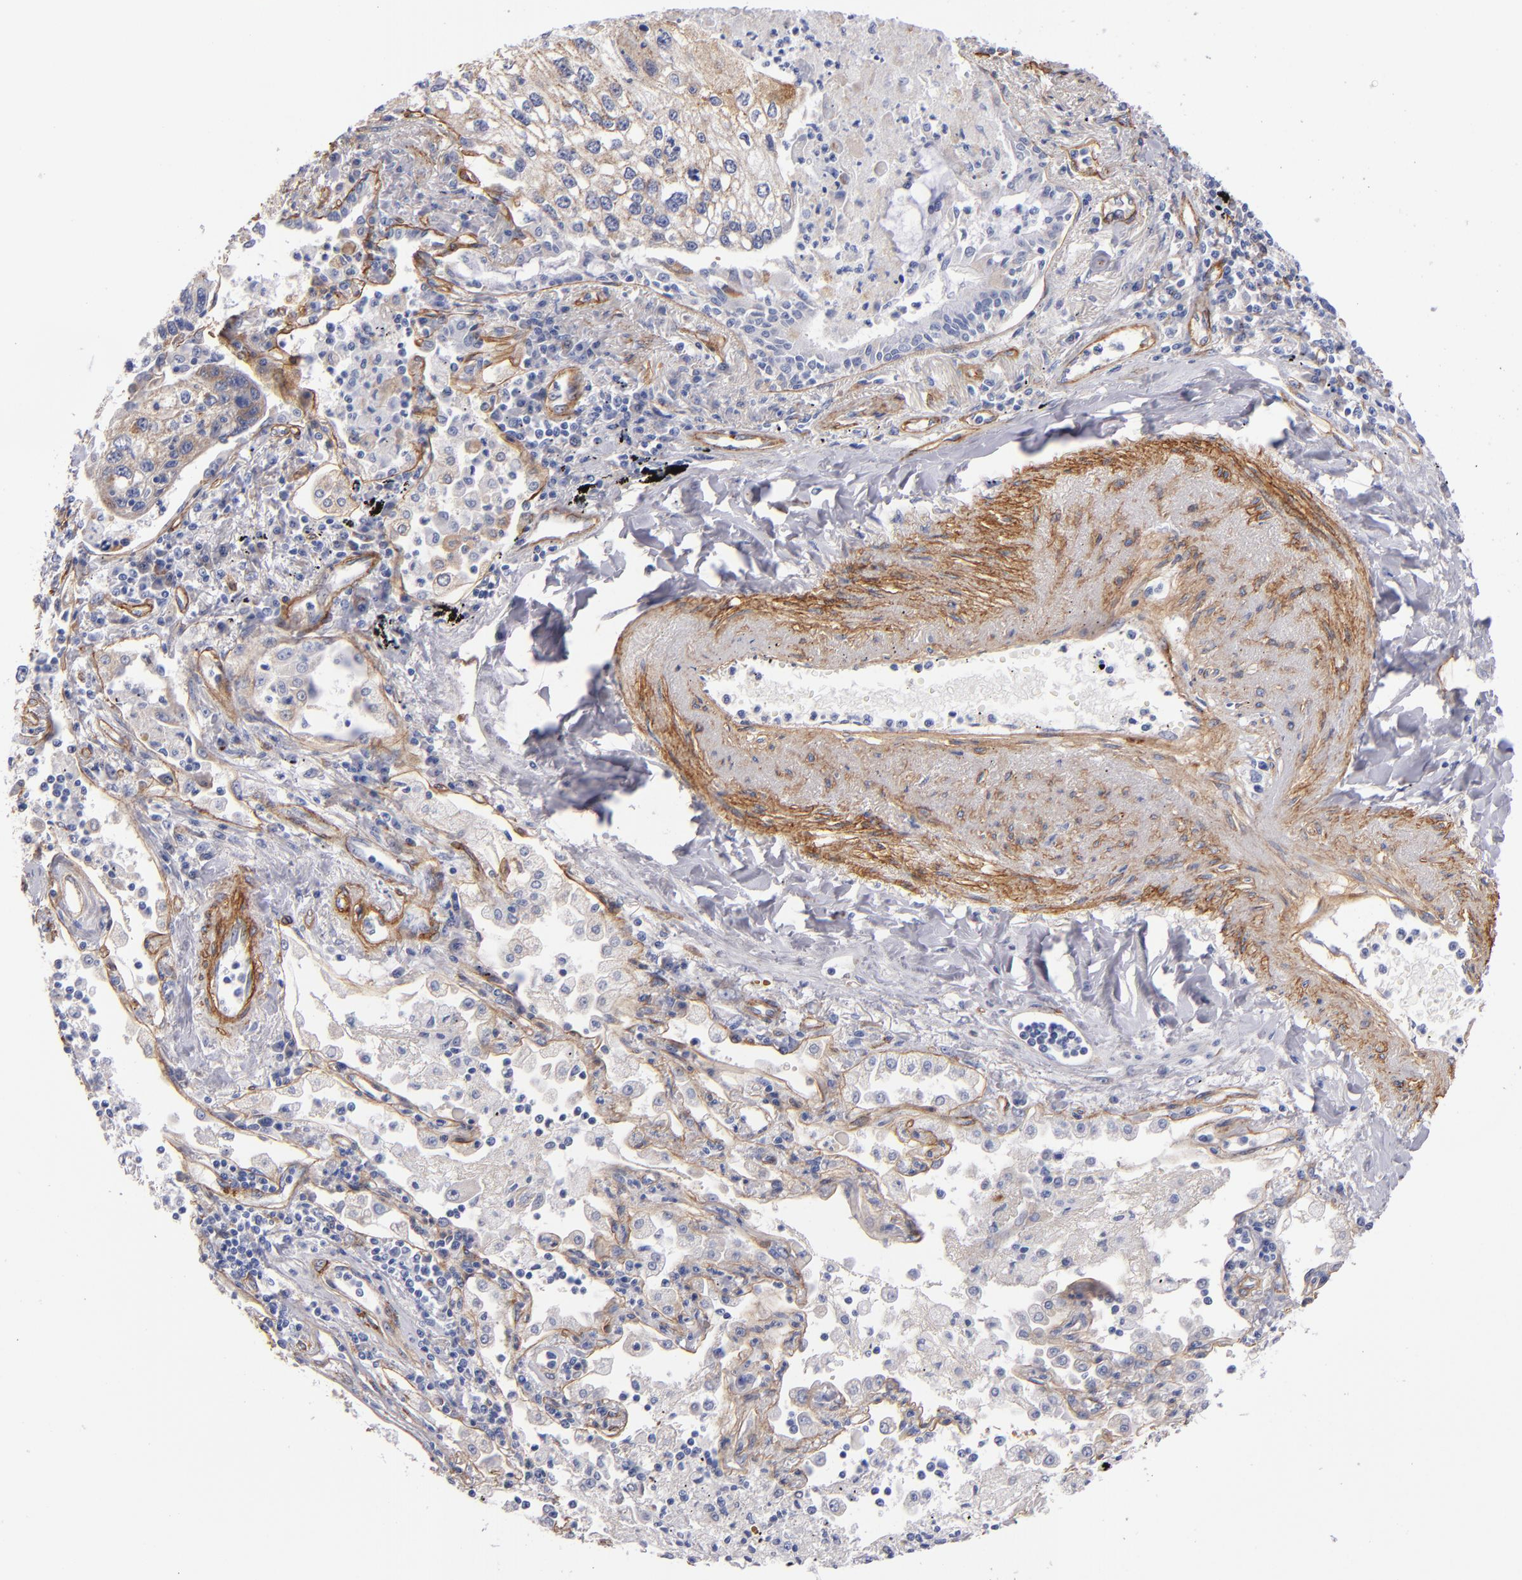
{"staining": {"intensity": "weak", "quantity": "25%-75%", "location": "cytoplasmic/membranous"}, "tissue": "lung cancer", "cell_type": "Tumor cells", "image_type": "cancer", "snomed": [{"axis": "morphology", "description": "Squamous cell carcinoma, NOS"}, {"axis": "topography", "description": "Lung"}], "caption": "Human lung cancer stained with a brown dye exhibits weak cytoplasmic/membranous positive expression in about 25%-75% of tumor cells.", "gene": "LAMC1", "patient": {"sex": "male", "age": 75}}